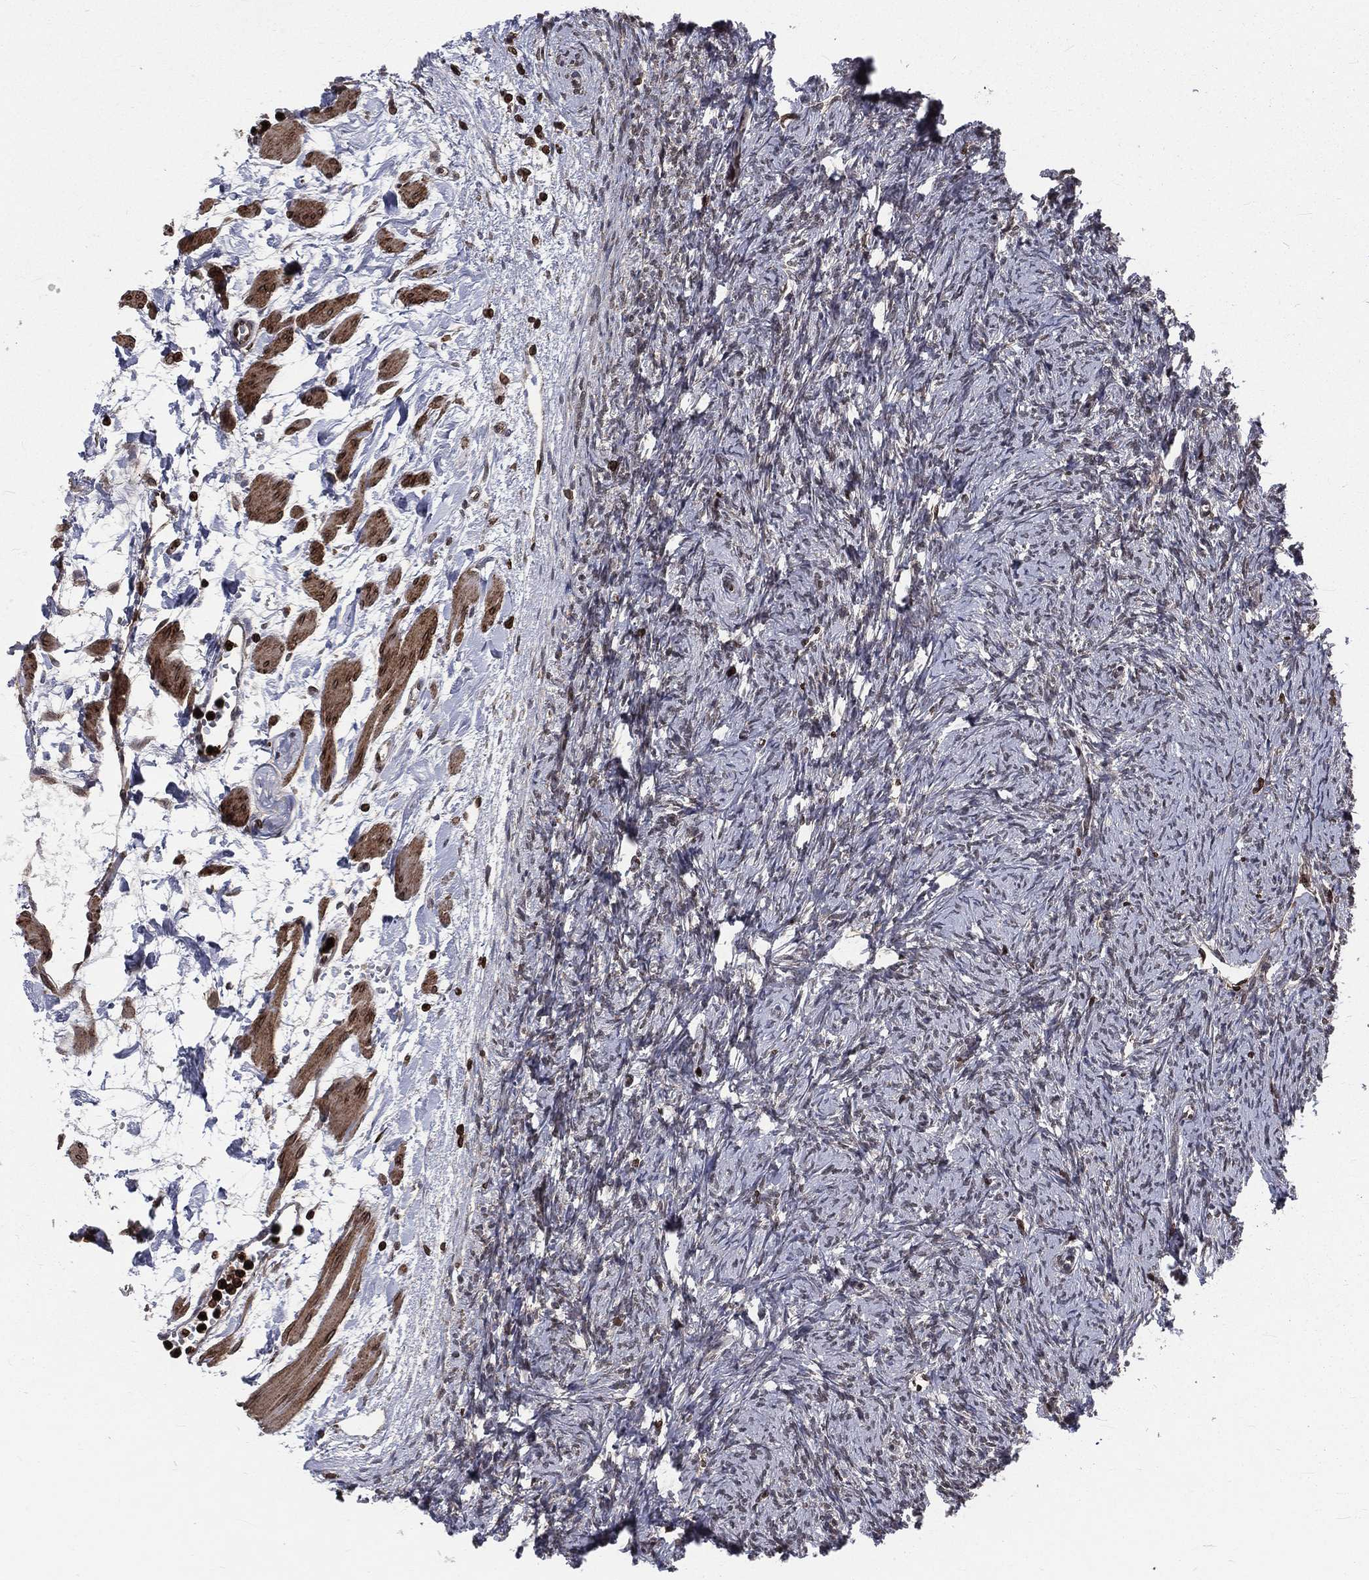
{"staining": {"intensity": "weak", "quantity": "<25%", "location": "nuclear"}, "tissue": "ovary", "cell_type": "Follicle cells", "image_type": "normal", "snomed": [{"axis": "morphology", "description": "Normal tissue, NOS"}, {"axis": "topography", "description": "Fallopian tube"}, {"axis": "topography", "description": "Ovary"}], "caption": "High power microscopy photomicrograph of an immunohistochemistry (IHC) micrograph of unremarkable ovary, revealing no significant expression in follicle cells. (DAB (3,3'-diaminobenzidine) IHC with hematoxylin counter stain).", "gene": "LBR", "patient": {"sex": "female", "age": 33}}